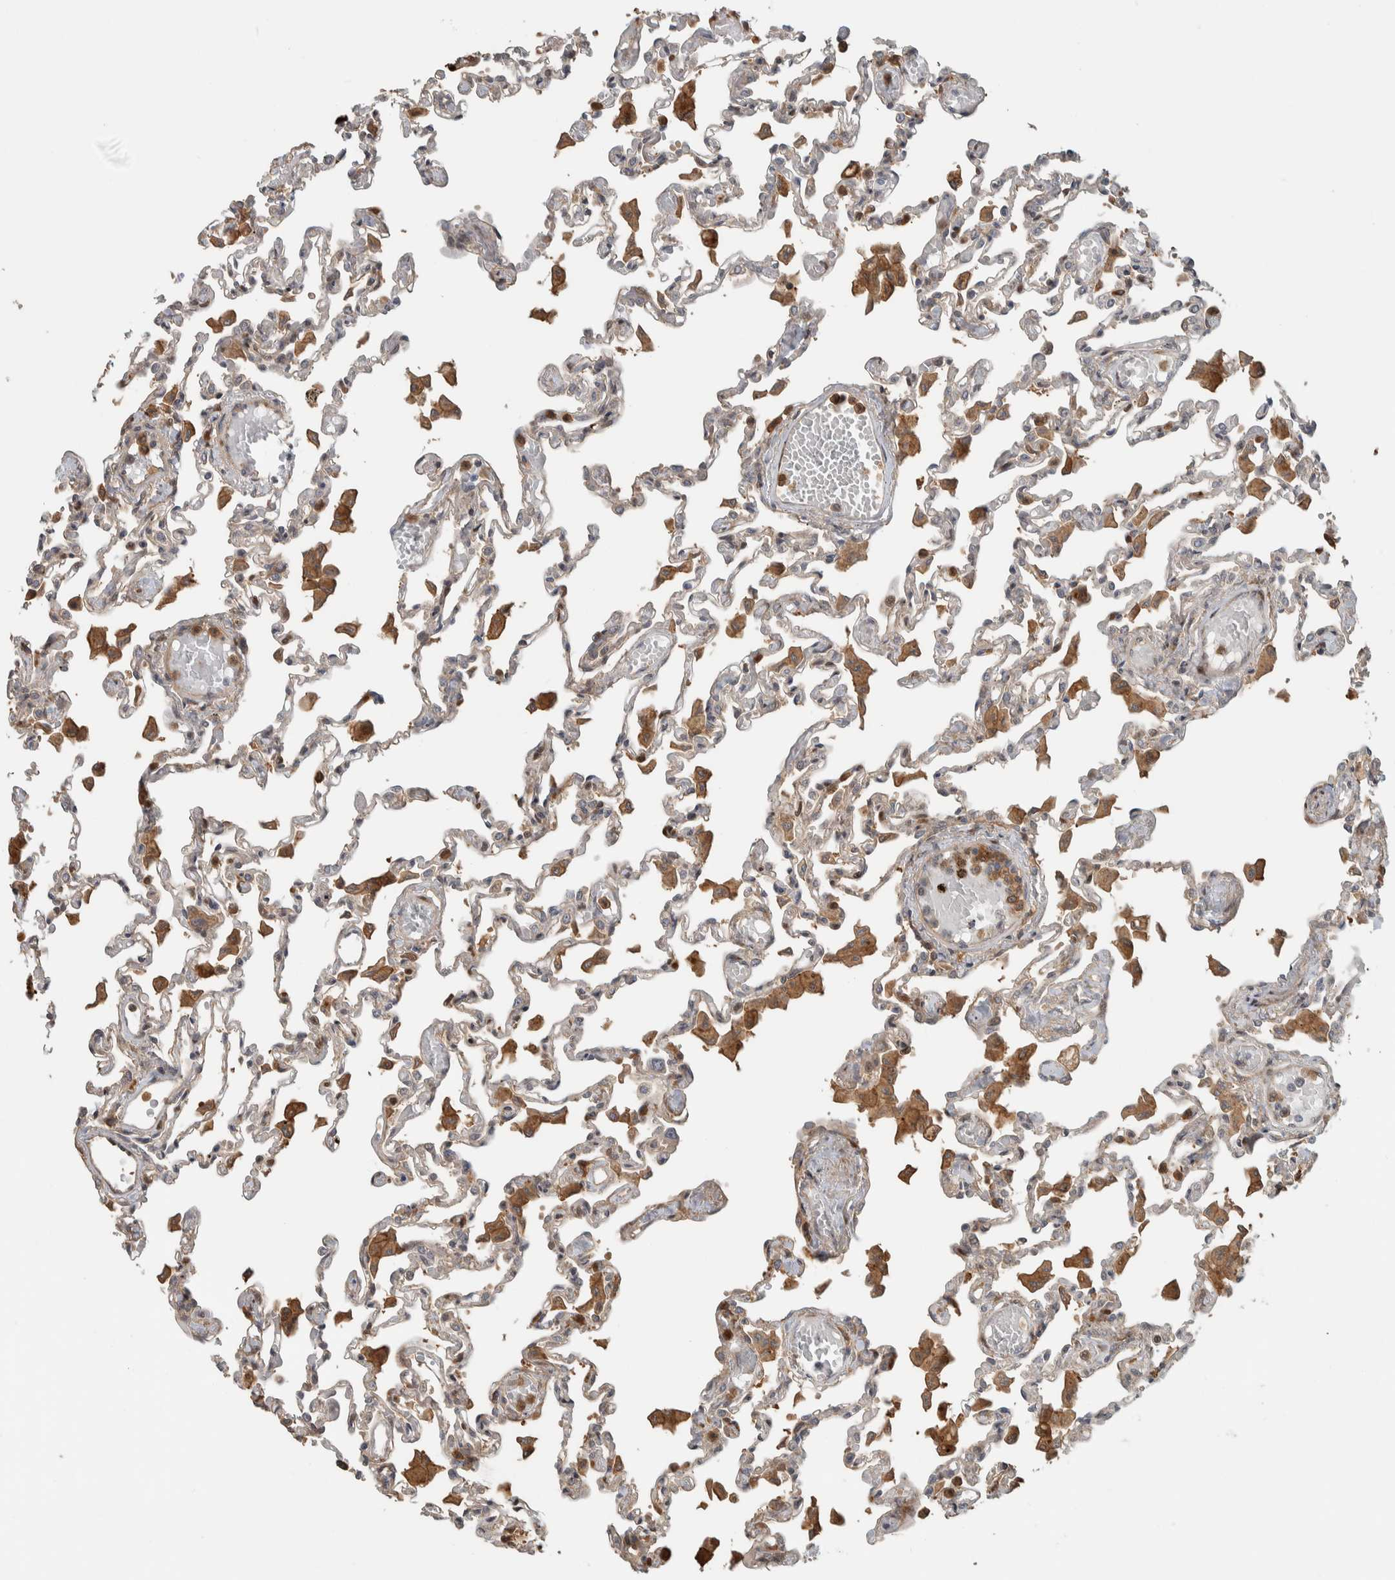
{"staining": {"intensity": "weak", "quantity": "25%-75%", "location": "cytoplasmic/membranous"}, "tissue": "lung", "cell_type": "Alveolar cells", "image_type": "normal", "snomed": [{"axis": "morphology", "description": "Normal tissue, NOS"}, {"axis": "topography", "description": "Bronchus"}, {"axis": "topography", "description": "Lung"}], "caption": "A photomicrograph of lung stained for a protein displays weak cytoplasmic/membranous brown staining in alveolar cells. (Brightfield microscopy of DAB IHC at high magnification).", "gene": "CNTROB", "patient": {"sex": "female", "age": 49}}